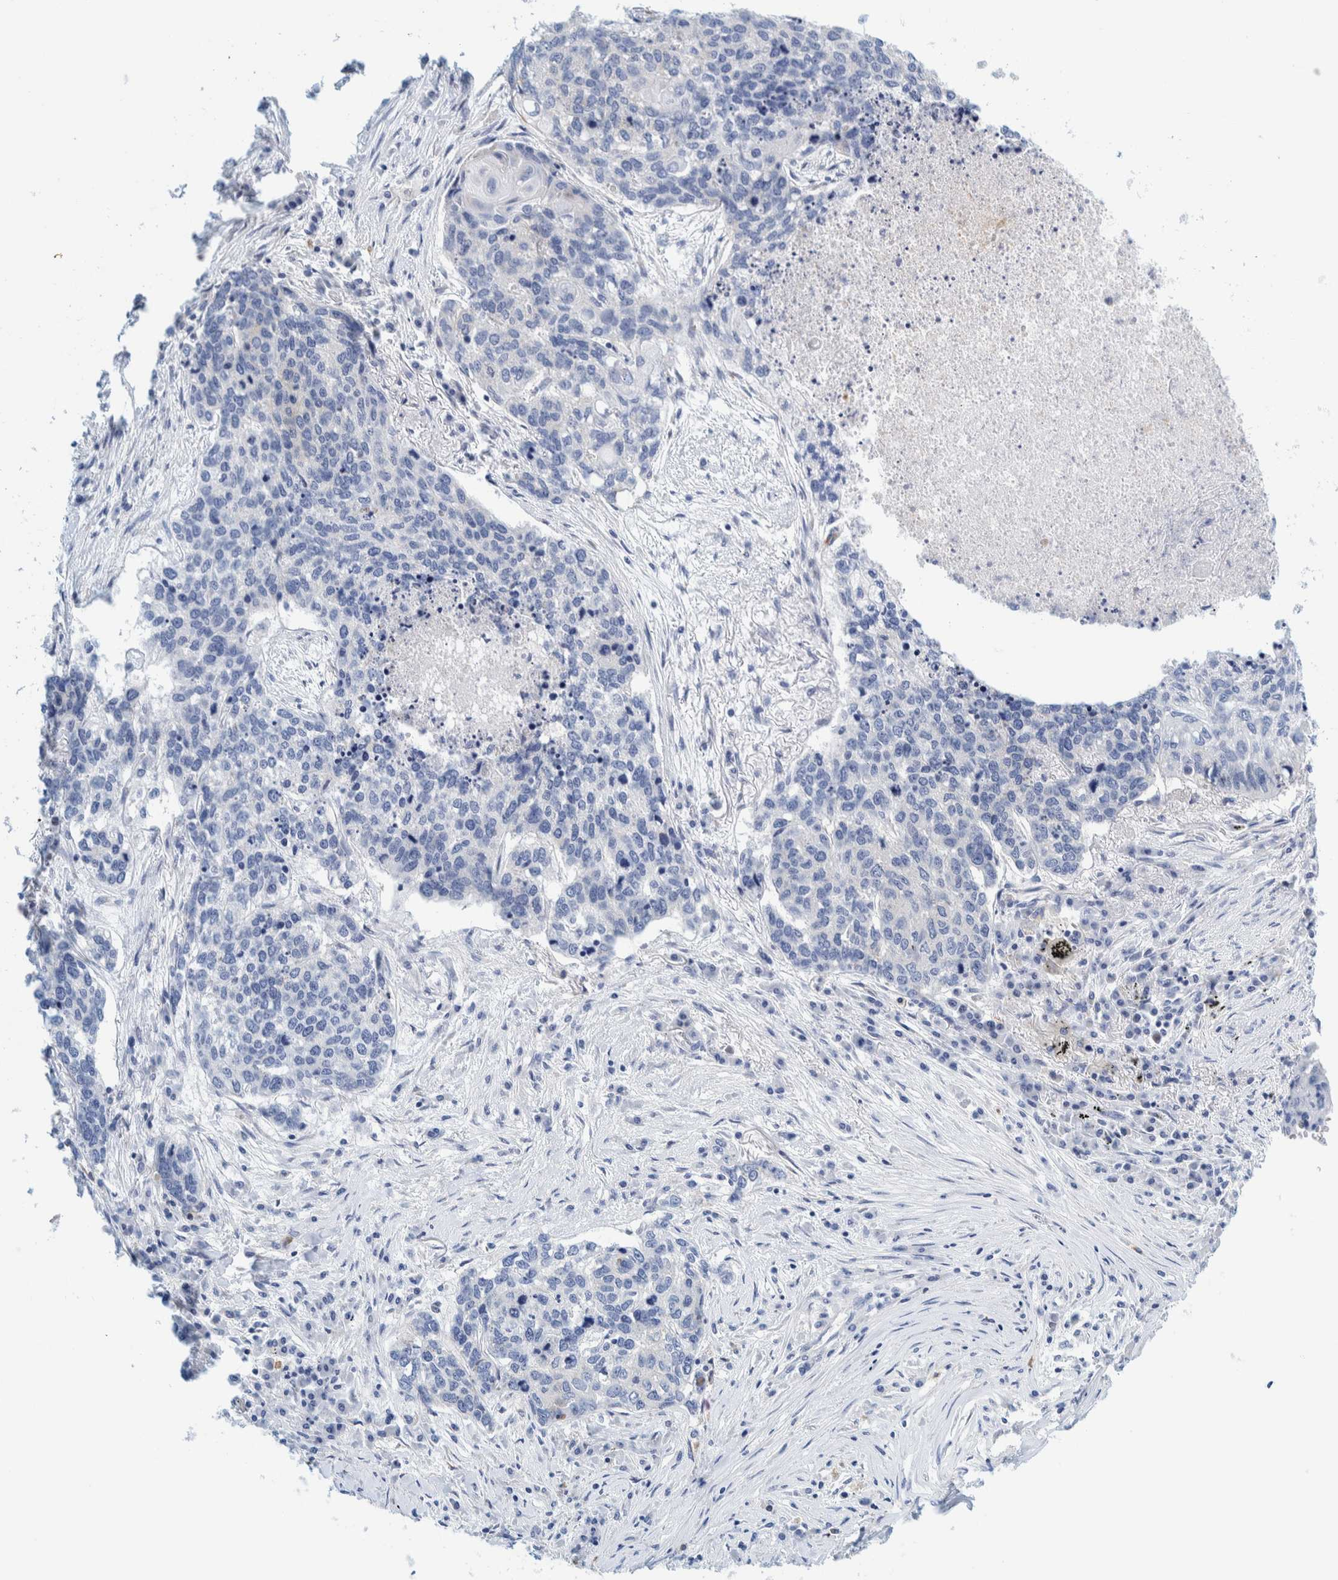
{"staining": {"intensity": "negative", "quantity": "none", "location": "none"}, "tissue": "lung cancer", "cell_type": "Tumor cells", "image_type": "cancer", "snomed": [{"axis": "morphology", "description": "Squamous cell carcinoma, NOS"}, {"axis": "topography", "description": "Lung"}], "caption": "The histopathology image demonstrates no staining of tumor cells in squamous cell carcinoma (lung). Brightfield microscopy of IHC stained with DAB (brown) and hematoxylin (blue), captured at high magnification.", "gene": "MOG", "patient": {"sex": "female", "age": 63}}